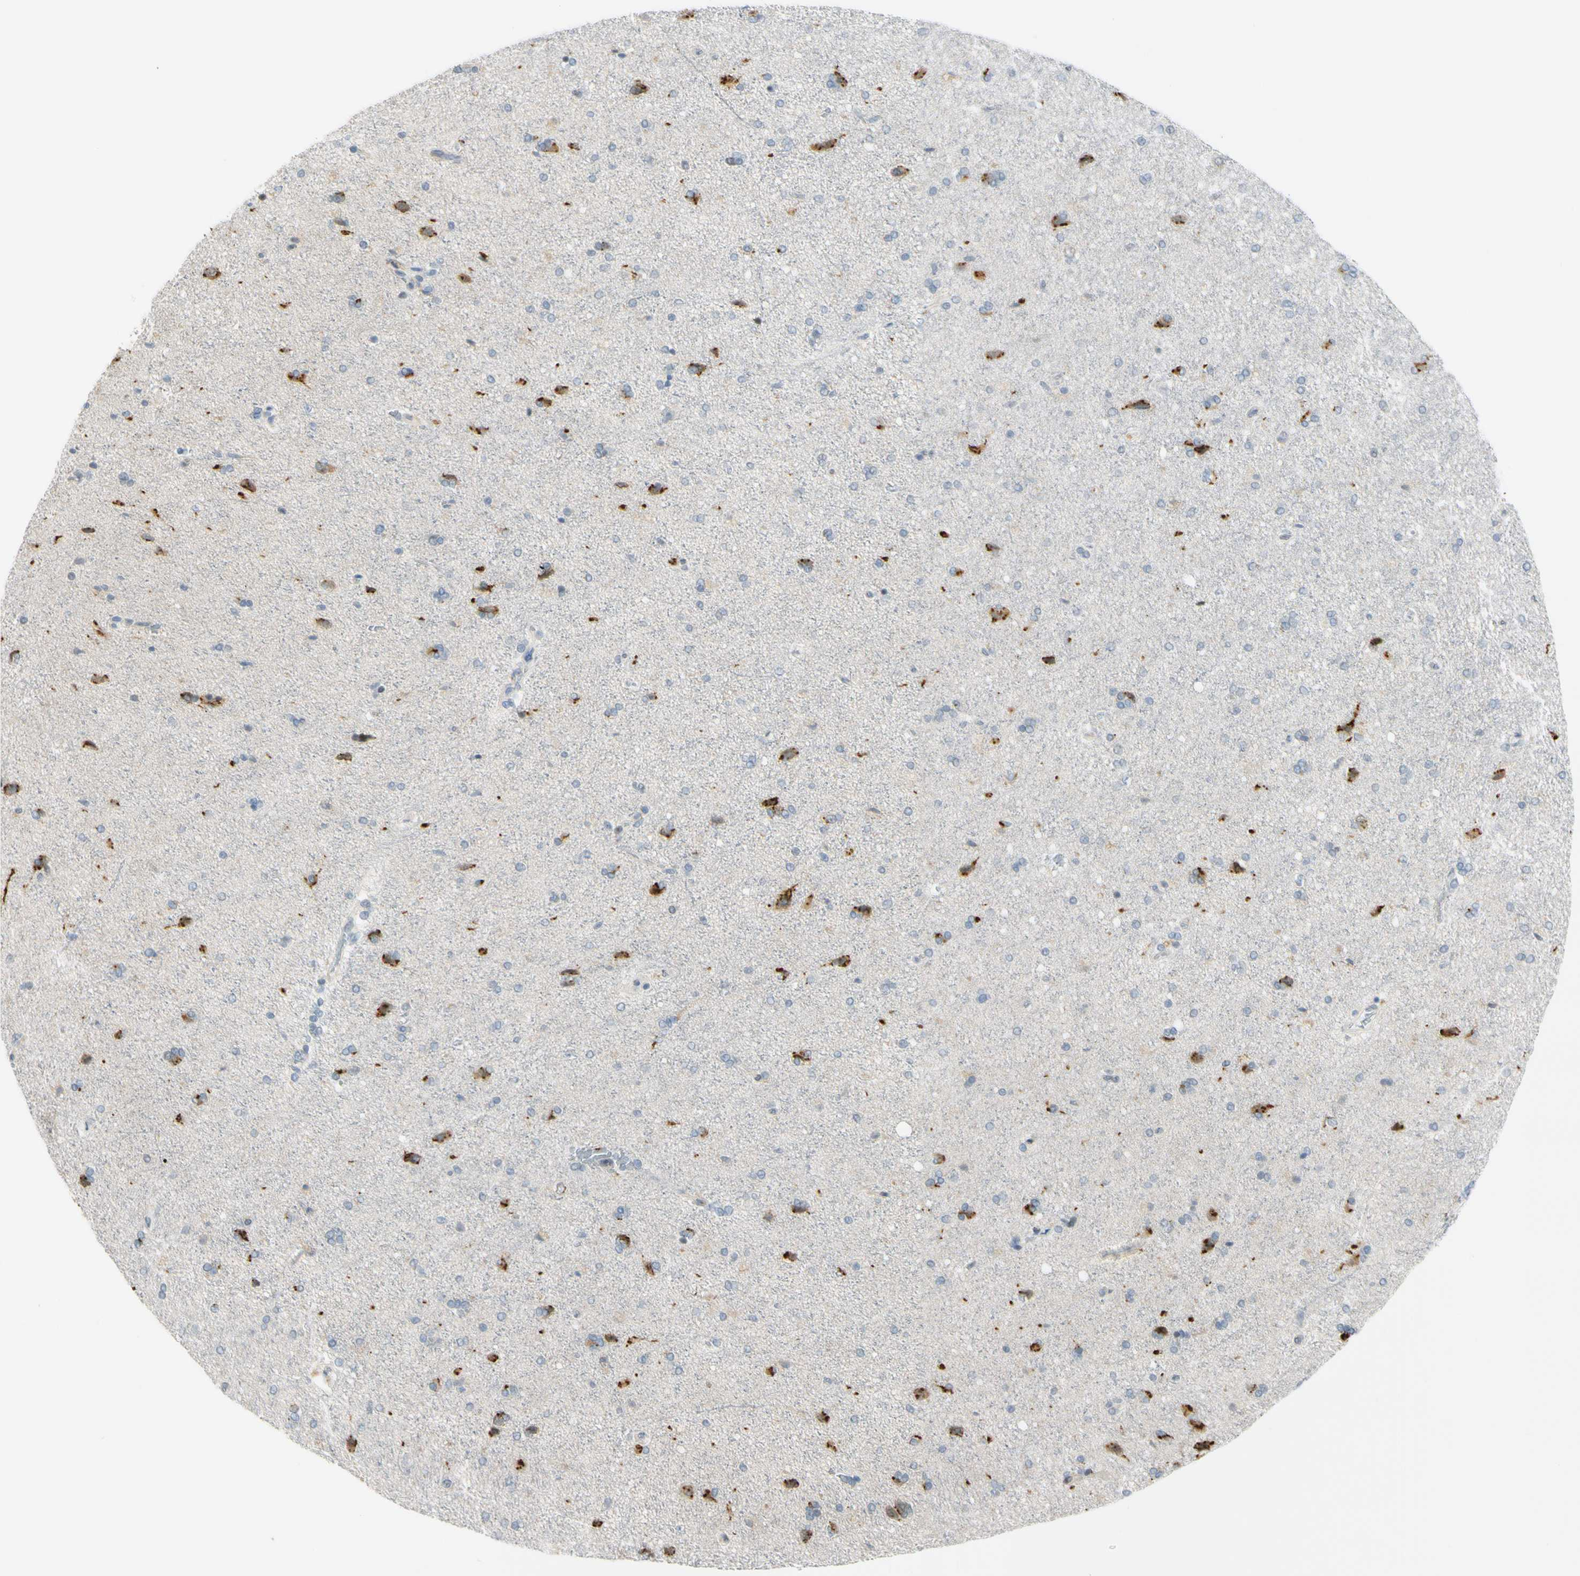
{"staining": {"intensity": "negative", "quantity": "none", "location": "none"}, "tissue": "cerebral cortex", "cell_type": "Endothelial cells", "image_type": "normal", "snomed": [{"axis": "morphology", "description": "Normal tissue, NOS"}, {"axis": "topography", "description": "Cerebral cortex"}], "caption": "Immunohistochemistry photomicrograph of unremarkable human cerebral cortex stained for a protein (brown), which exhibits no positivity in endothelial cells.", "gene": "B4GALNT1", "patient": {"sex": "male", "age": 62}}